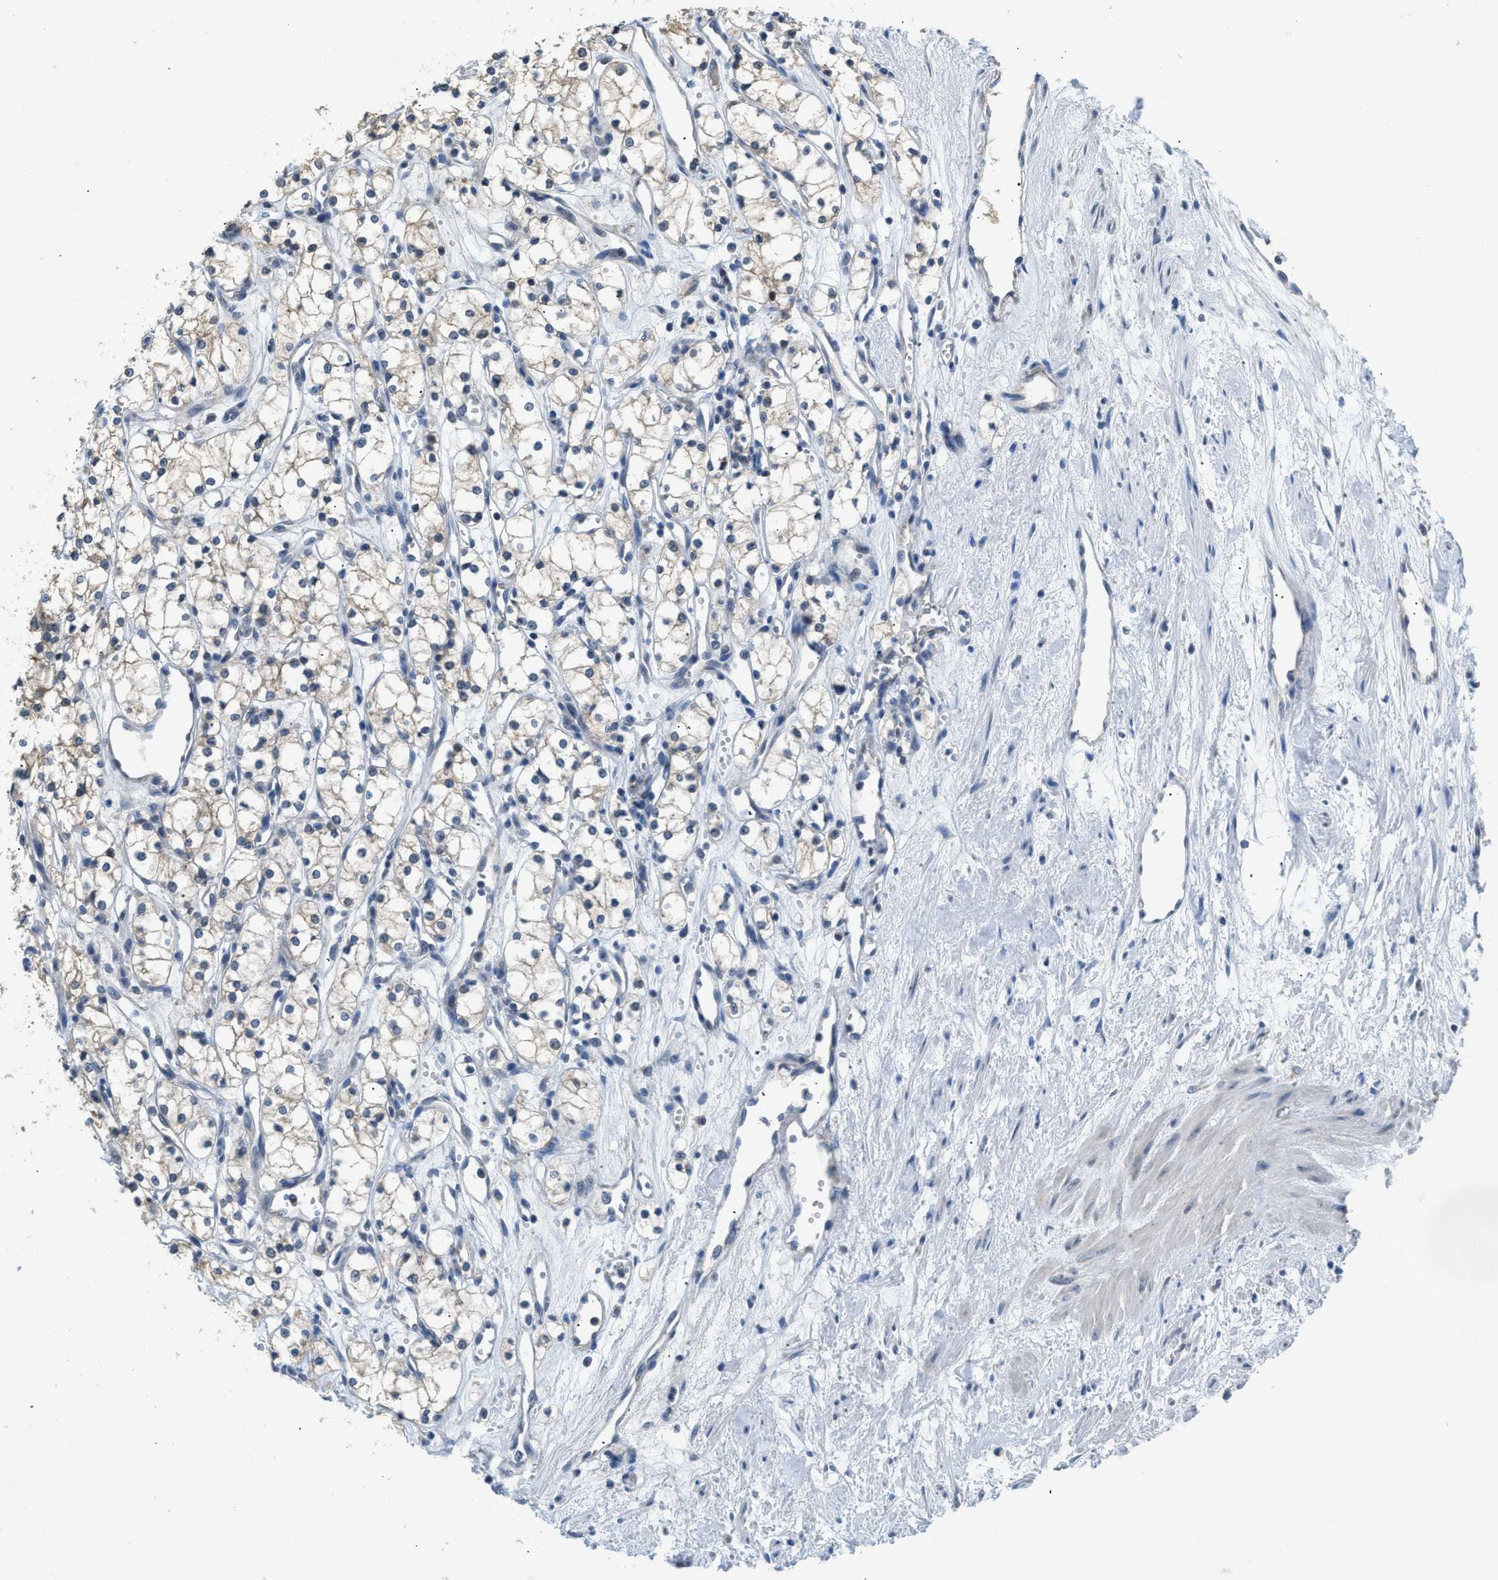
{"staining": {"intensity": "negative", "quantity": "none", "location": "none"}, "tissue": "renal cancer", "cell_type": "Tumor cells", "image_type": "cancer", "snomed": [{"axis": "morphology", "description": "Adenocarcinoma, NOS"}, {"axis": "topography", "description": "Kidney"}], "caption": "The immunohistochemistry (IHC) micrograph has no significant expression in tumor cells of renal cancer (adenocarcinoma) tissue. (DAB immunohistochemistry (IHC) visualized using brightfield microscopy, high magnification).", "gene": "TOMM34", "patient": {"sex": "male", "age": 59}}